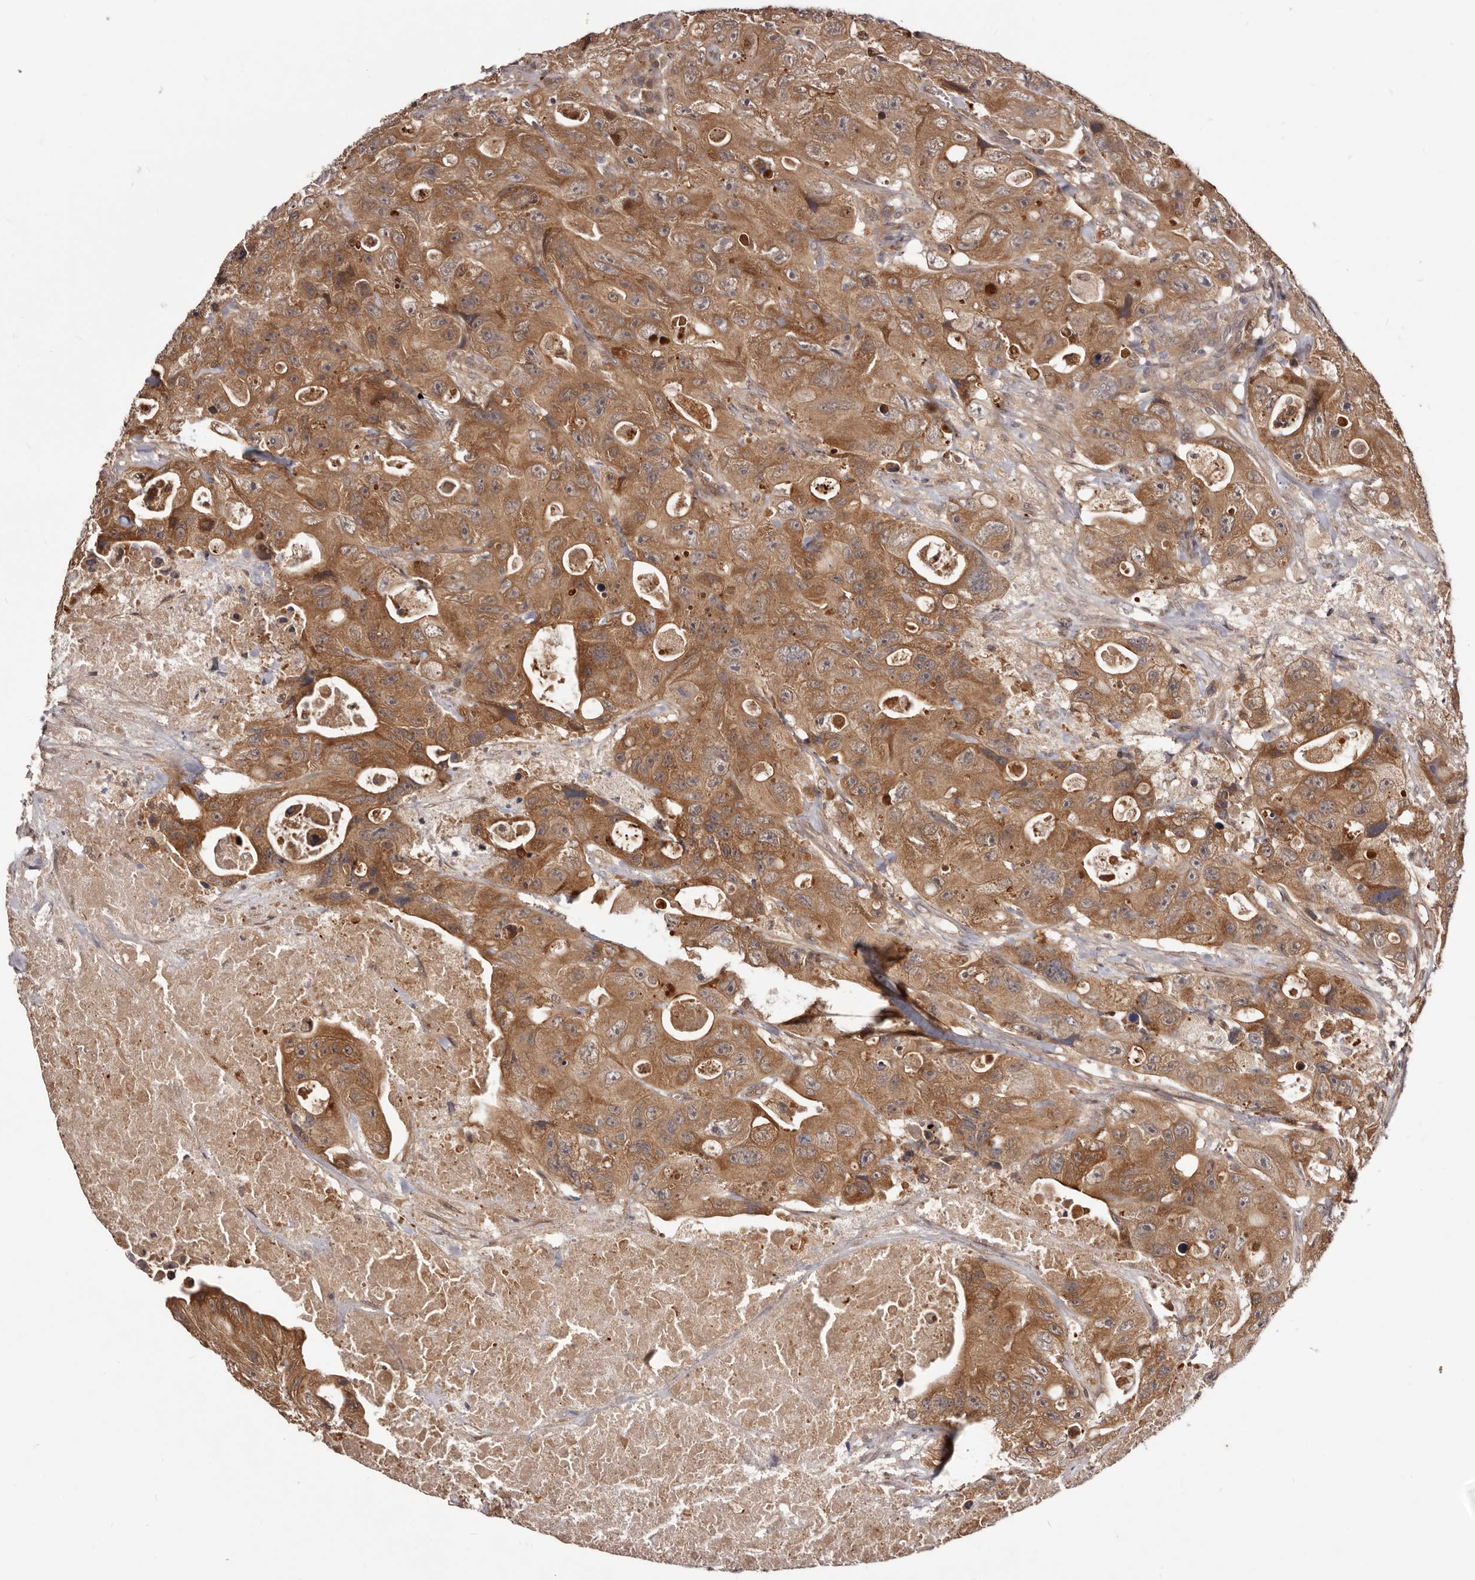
{"staining": {"intensity": "moderate", "quantity": ">75%", "location": "cytoplasmic/membranous"}, "tissue": "colorectal cancer", "cell_type": "Tumor cells", "image_type": "cancer", "snomed": [{"axis": "morphology", "description": "Adenocarcinoma, NOS"}, {"axis": "topography", "description": "Colon"}], "caption": "Immunohistochemical staining of colorectal cancer (adenocarcinoma) displays medium levels of moderate cytoplasmic/membranous protein staining in approximately >75% of tumor cells.", "gene": "MDP1", "patient": {"sex": "female", "age": 46}}